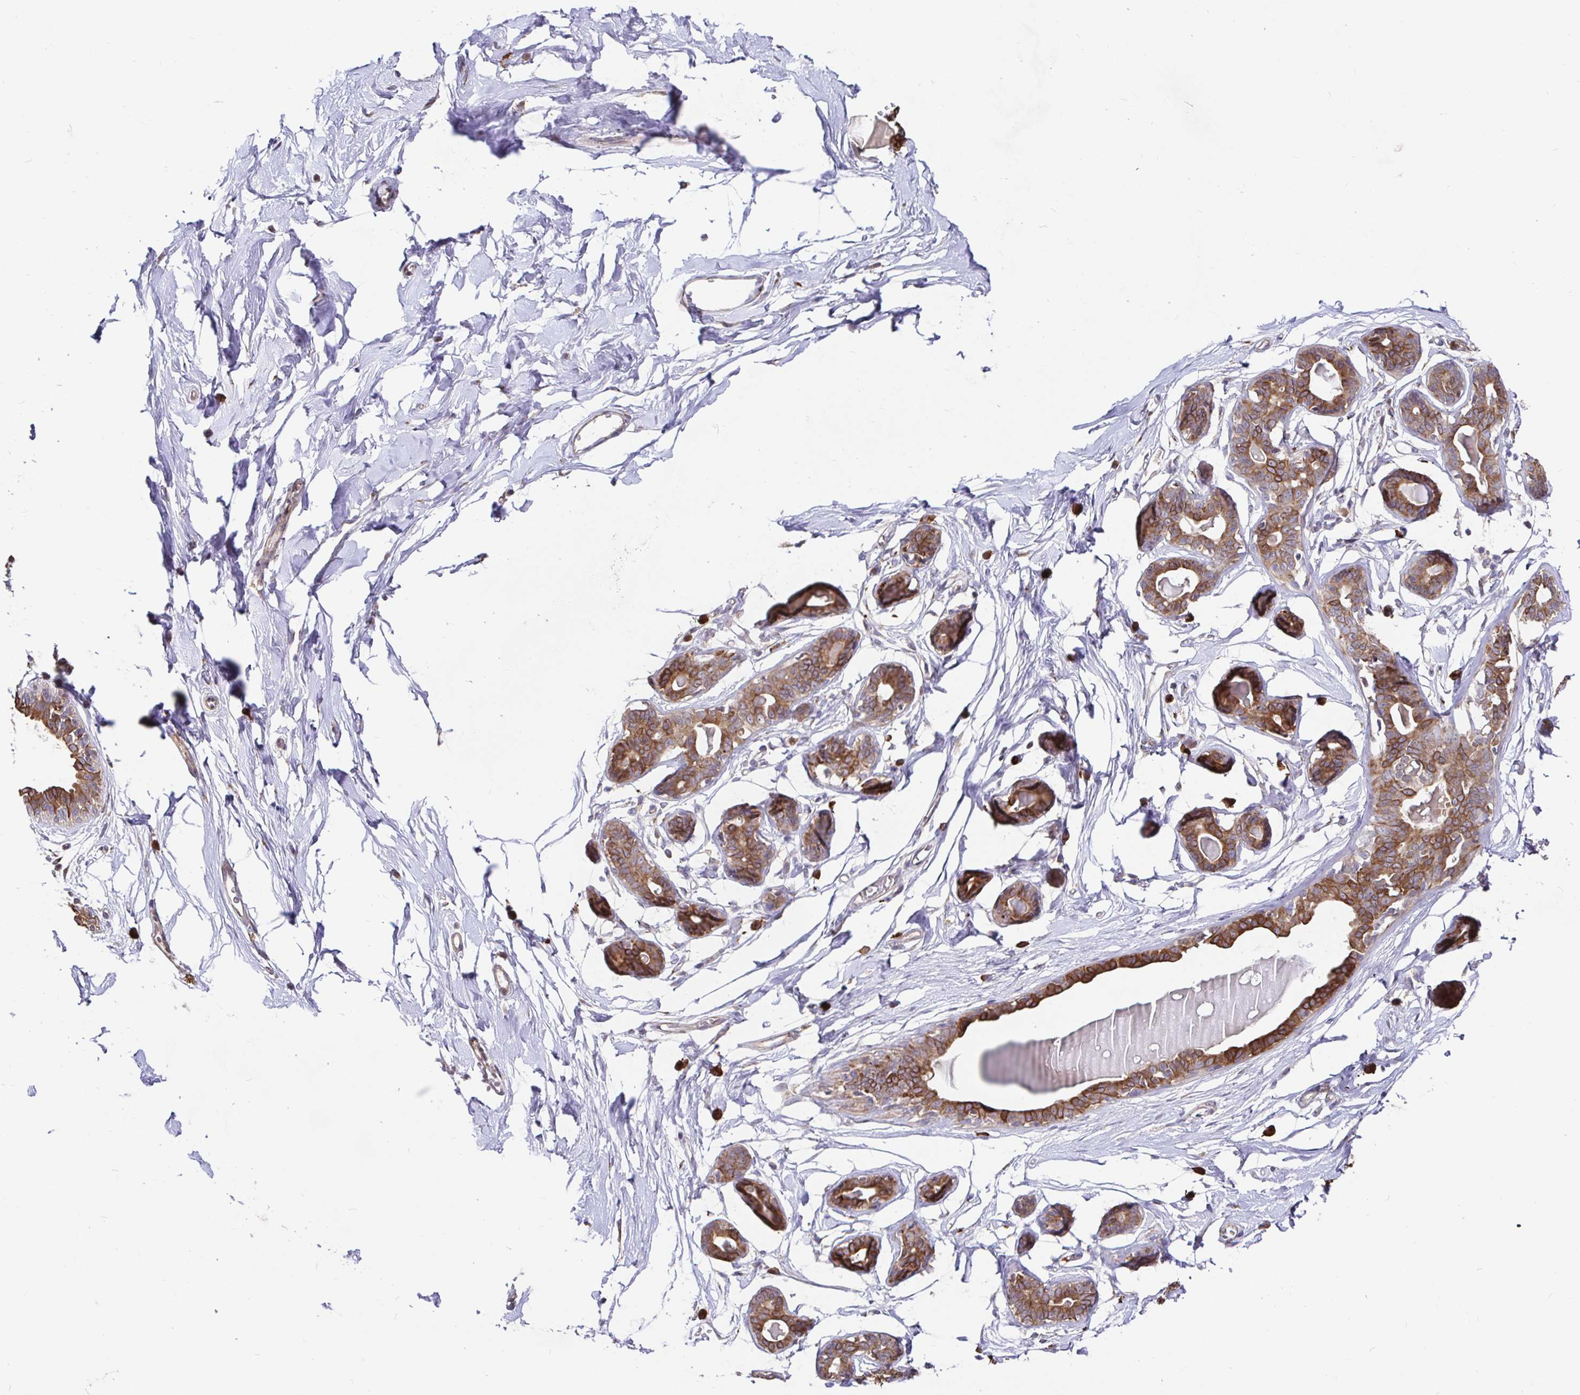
{"staining": {"intensity": "negative", "quantity": "none", "location": "none"}, "tissue": "breast", "cell_type": "Adipocytes", "image_type": "normal", "snomed": [{"axis": "morphology", "description": "Normal tissue, NOS"}, {"axis": "topography", "description": "Breast"}], "caption": "The immunohistochemistry (IHC) histopathology image has no significant staining in adipocytes of breast.", "gene": "ELP1", "patient": {"sex": "female", "age": 45}}